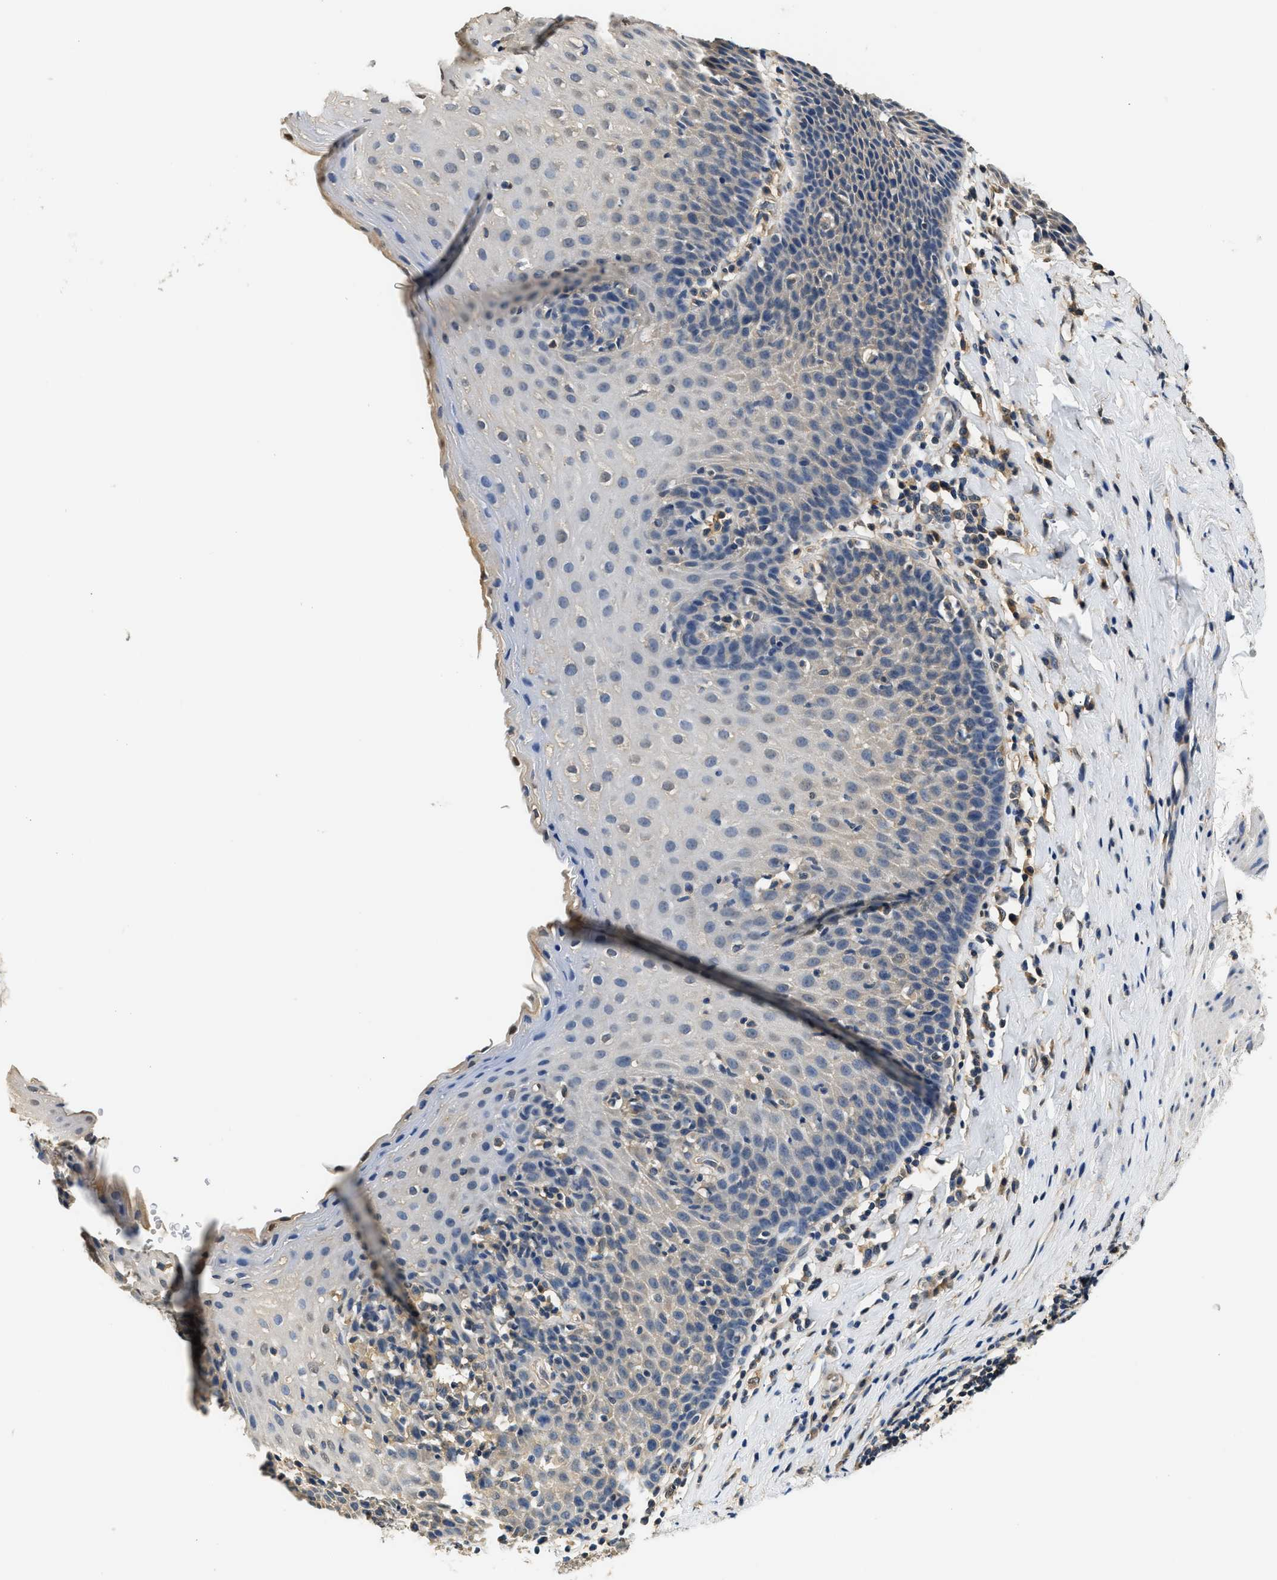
{"staining": {"intensity": "weak", "quantity": "25%-75%", "location": "cytoplasmic/membranous,nuclear"}, "tissue": "esophagus", "cell_type": "Squamous epithelial cells", "image_type": "normal", "snomed": [{"axis": "morphology", "description": "Normal tissue, NOS"}, {"axis": "topography", "description": "Esophagus"}], "caption": "This is a photomicrograph of immunohistochemistry staining of benign esophagus, which shows weak positivity in the cytoplasmic/membranous,nuclear of squamous epithelial cells.", "gene": "BCL7C", "patient": {"sex": "female", "age": 61}}